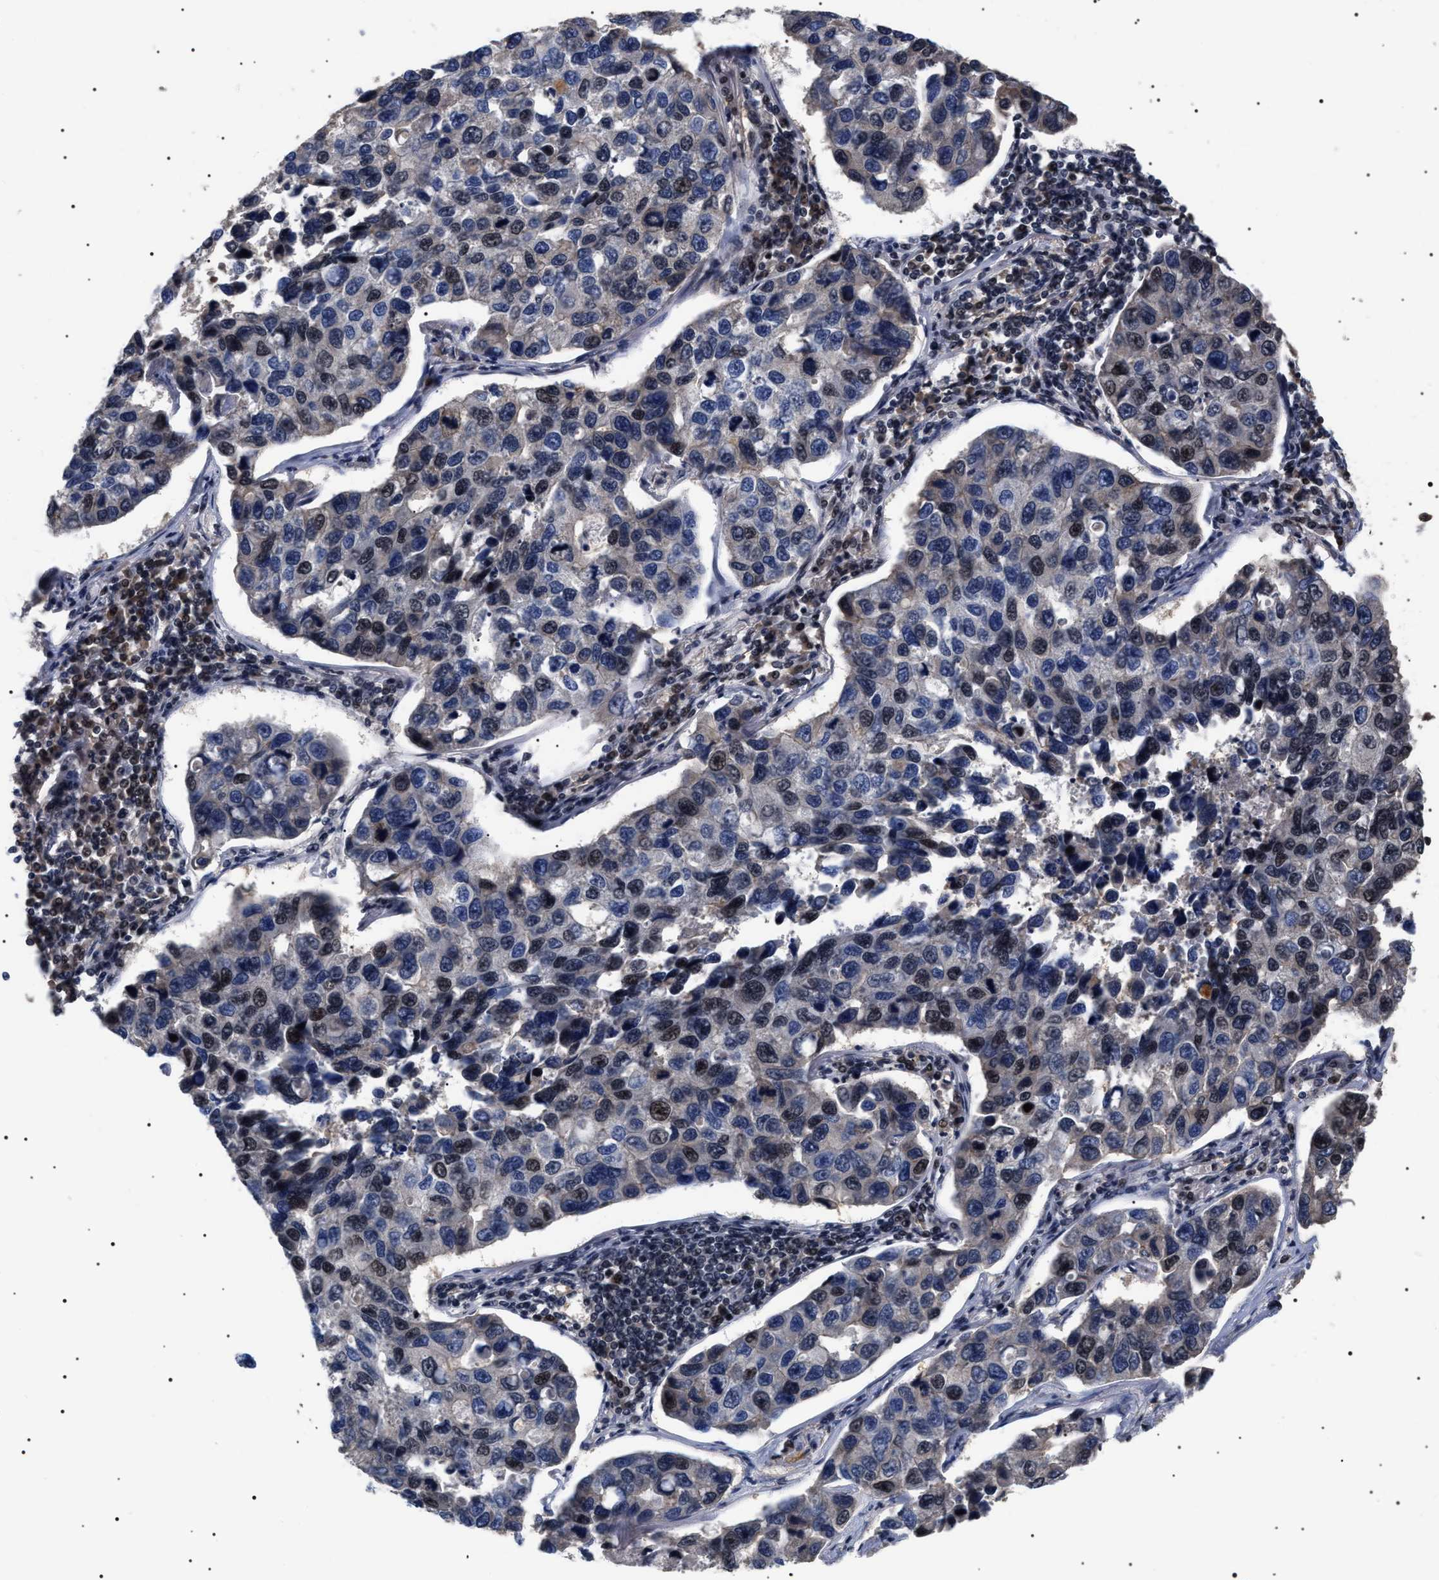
{"staining": {"intensity": "moderate", "quantity": "<25%", "location": "nuclear"}, "tissue": "lung cancer", "cell_type": "Tumor cells", "image_type": "cancer", "snomed": [{"axis": "morphology", "description": "Adenocarcinoma, NOS"}, {"axis": "topography", "description": "Lung"}], "caption": "A low amount of moderate nuclear positivity is seen in approximately <25% of tumor cells in adenocarcinoma (lung) tissue.", "gene": "CAAP1", "patient": {"sex": "male", "age": 64}}